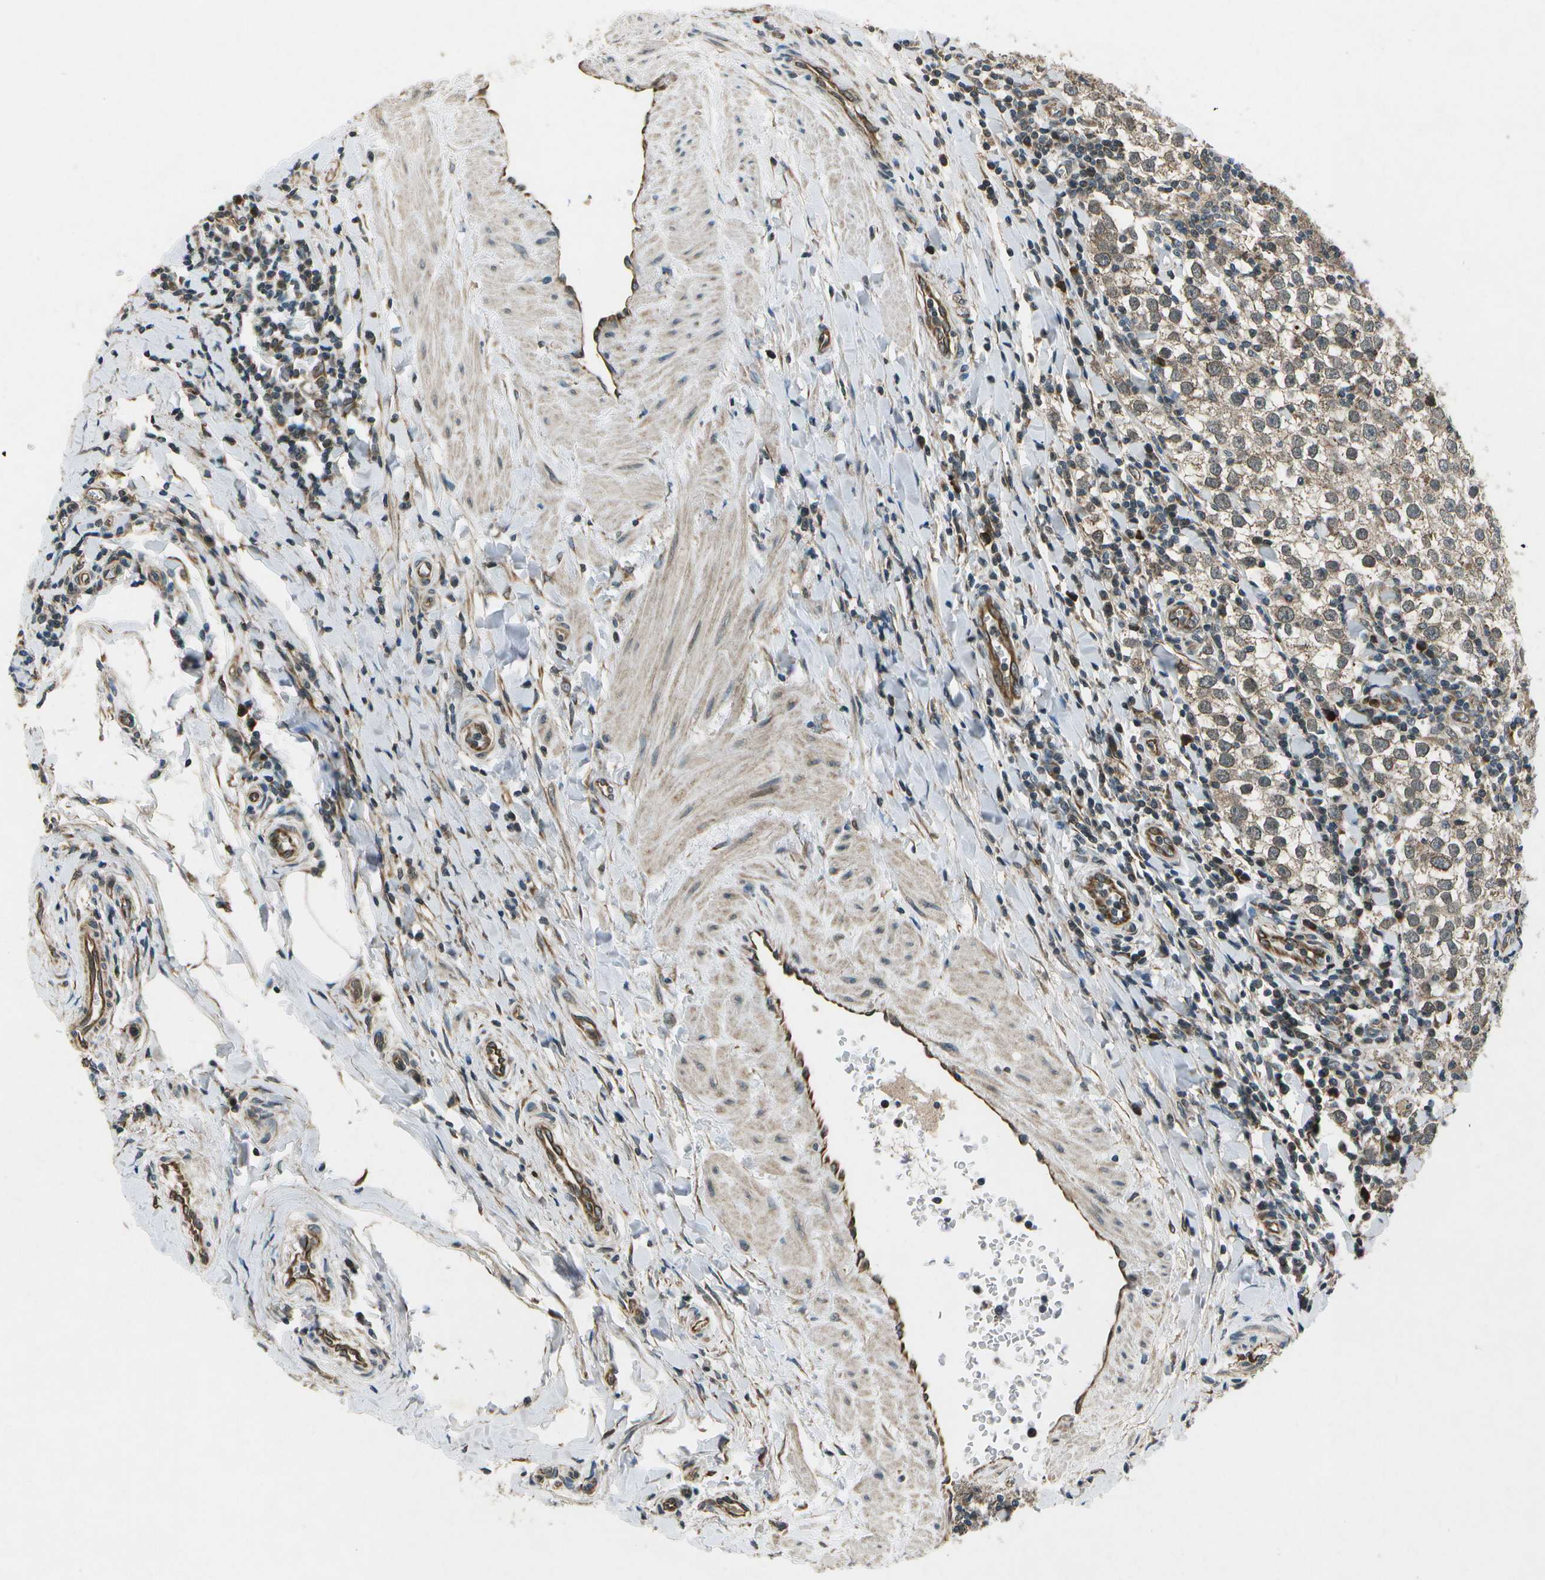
{"staining": {"intensity": "moderate", "quantity": ">75%", "location": "cytoplasmic/membranous"}, "tissue": "testis cancer", "cell_type": "Tumor cells", "image_type": "cancer", "snomed": [{"axis": "morphology", "description": "Seminoma, NOS"}, {"axis": "morphology", "description": "Carcinoma, Embryonal, NOS"}, {"axis": "topography", "description": "Testis"}], "caption": "Protein analysis of testis cancer tissue shows moderate cytoplasmic/membranous positivity in about >75% of tumor cells. (DAB = brown stain, brightfield microscopy at high magnification).", "gene": "EIF2AK1", "patient": {"sex": "male", "age": 36}}